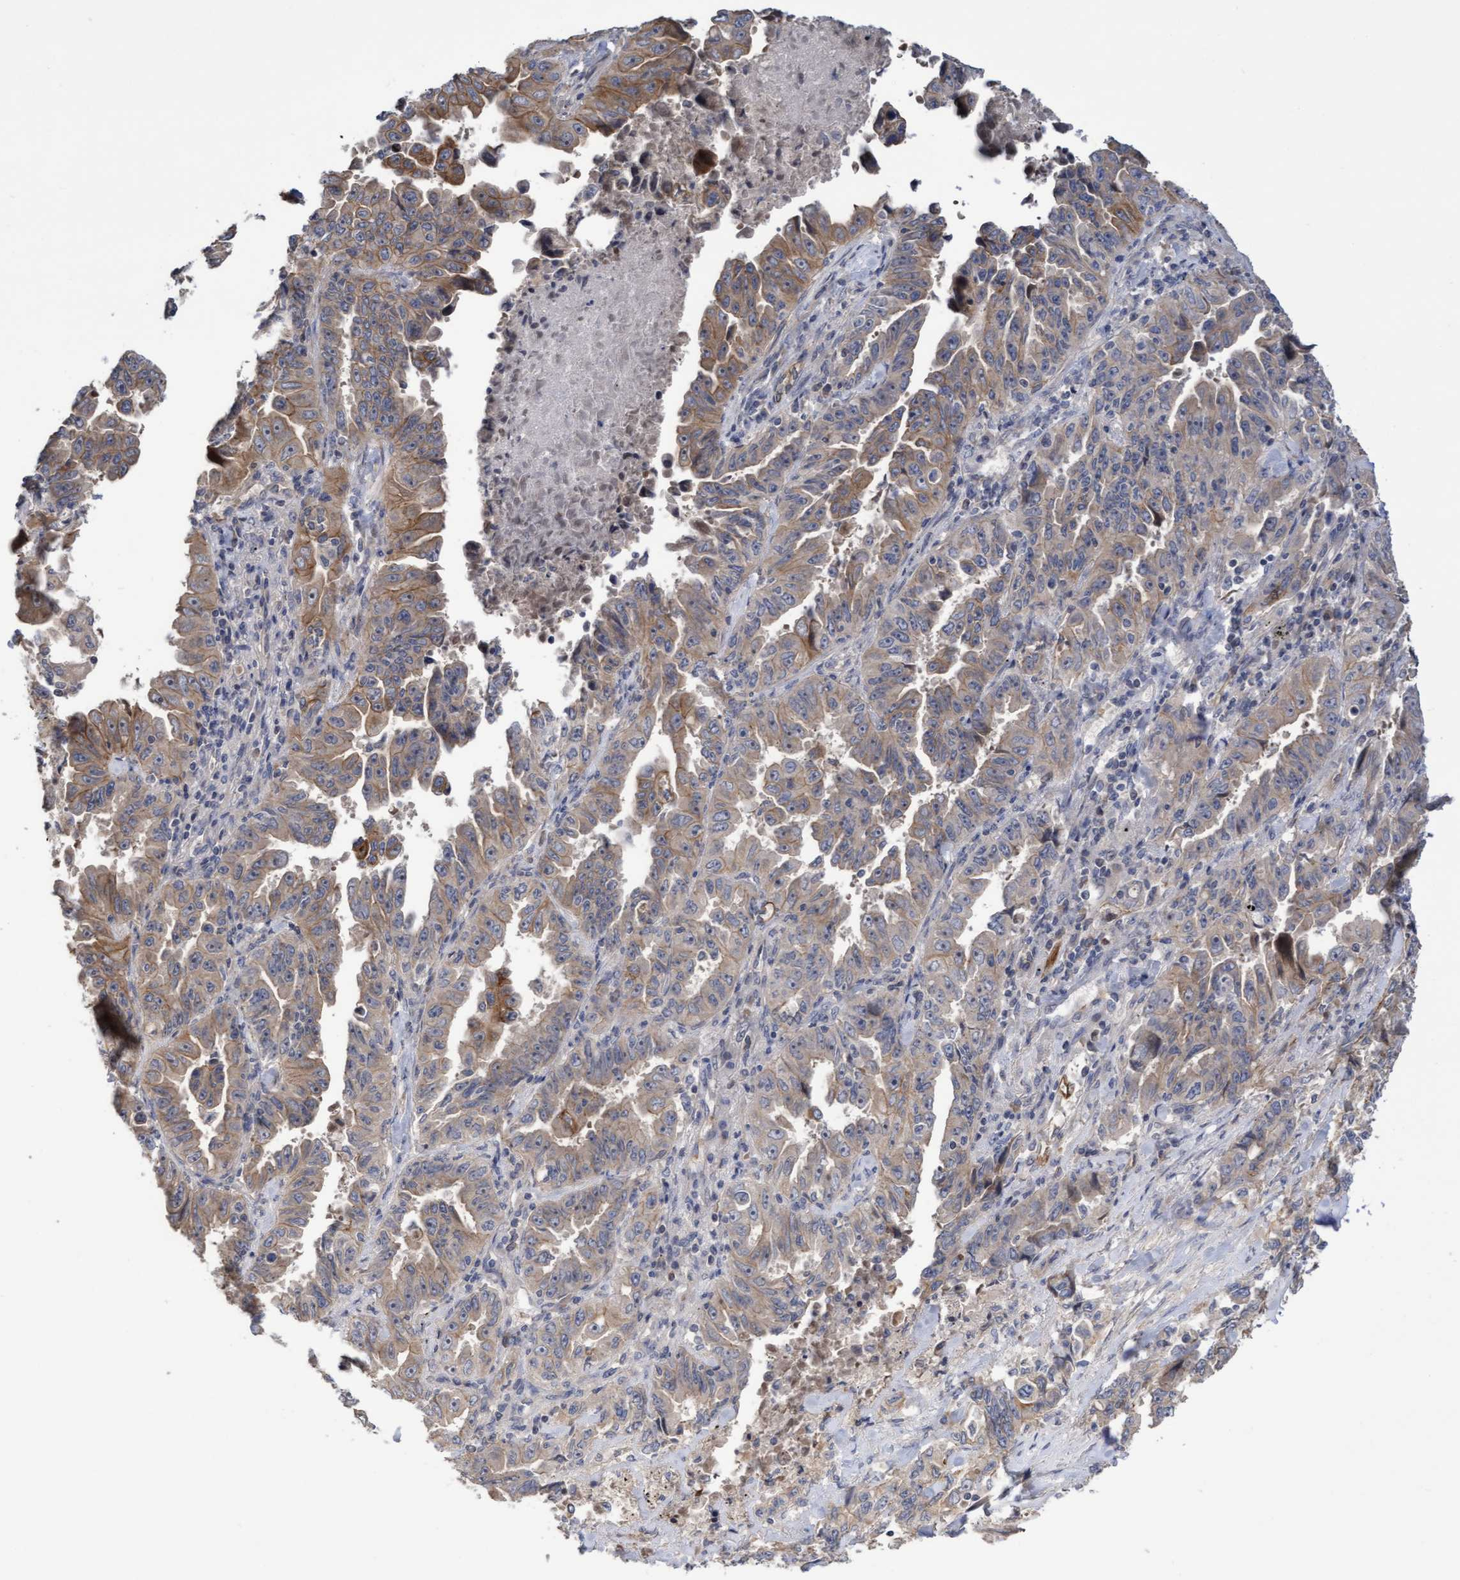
{"staining": {"intensity": "moderate", "quantity": "<25%", "location": "cytoplasmic/membranous"}, "tissue": "lung cancer", "cell_type": "Tumor cells", "image_type": "cancer", "snomed": [{"axis": "morphology", "description": "Adenocarcinoma, NOS"}, {"axis": "topography", "description": "Lung"}], "caption": "Lung cancer (adenocarcinoma) was stained to show a protein in brown. There is low levels of moderate cytoplasmic/membranous positivity in approximately <25% of tumor cells. The staining was performed using DAB (3,3'-diaminobenzidine), with brown indicating positive protein expression. Nuclei are stained blue with hematoxylin.", "gene": "COBL", "patient": {"sex": "female", "age": 51}}